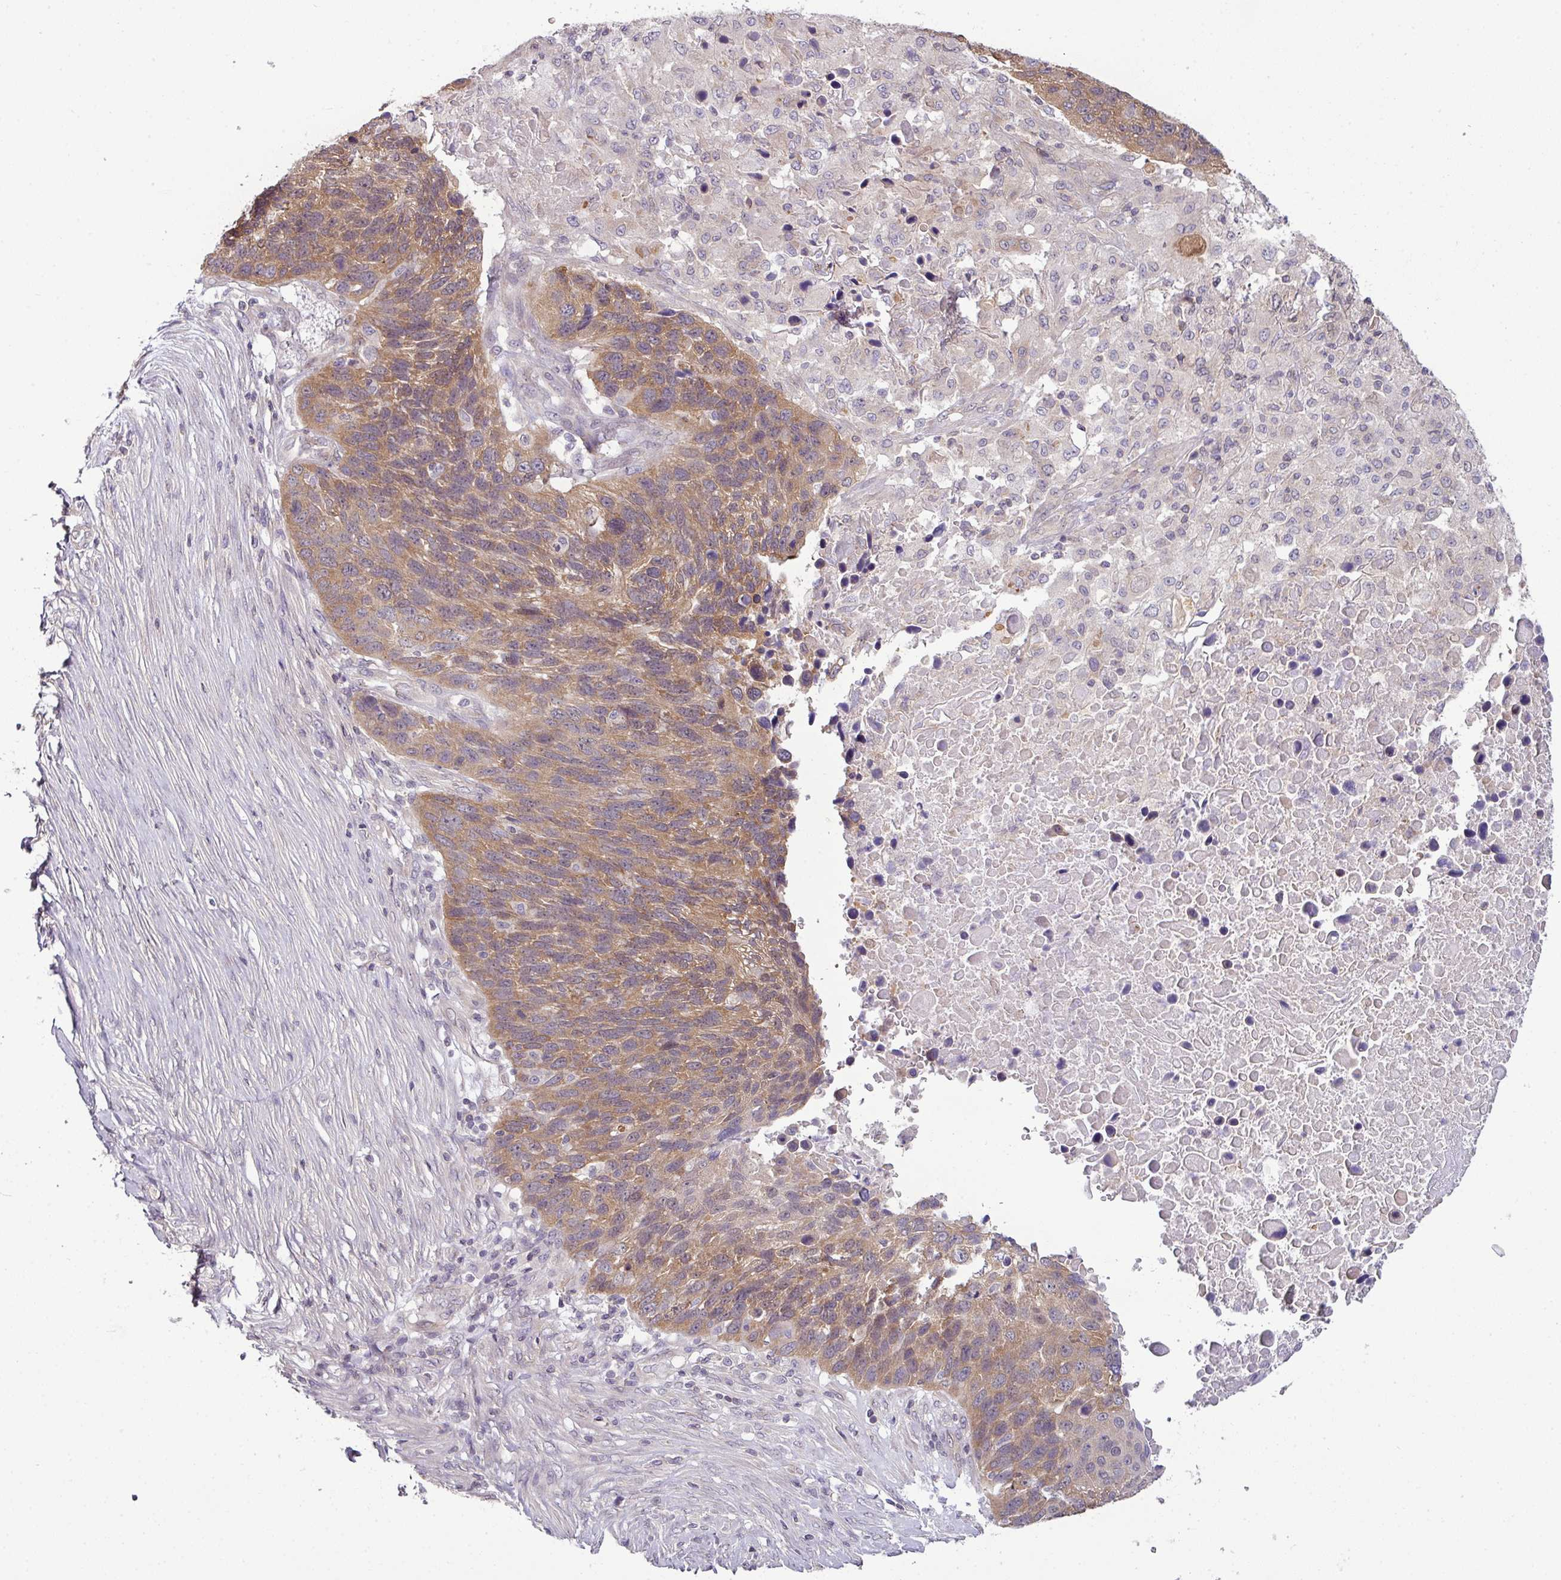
{"staining": {"intensity": "moderate", "quantity": ">75%", "location": "cytoplasmic/membranous"}, "tissue": "lung cancer", "cell_type": "Tumor cells", "image_type": "cancer", "snomed": [{"axis": "morphology", "description": "Normal tissue, NOS"}, {"axis": "morphology", "description": "Squamous cell carcinoma, NOS"}, {"axis": "topography", "description": "Lymph node"}, {"axis": "topography", "description": "Lung"}], "caption": "Moderate cytoplasmic/membranous staining is seen in approximately >75% of tumor cells in lung cancer.", "gene": "DERPC", "patient": {"sex": "male", "age": 66}}